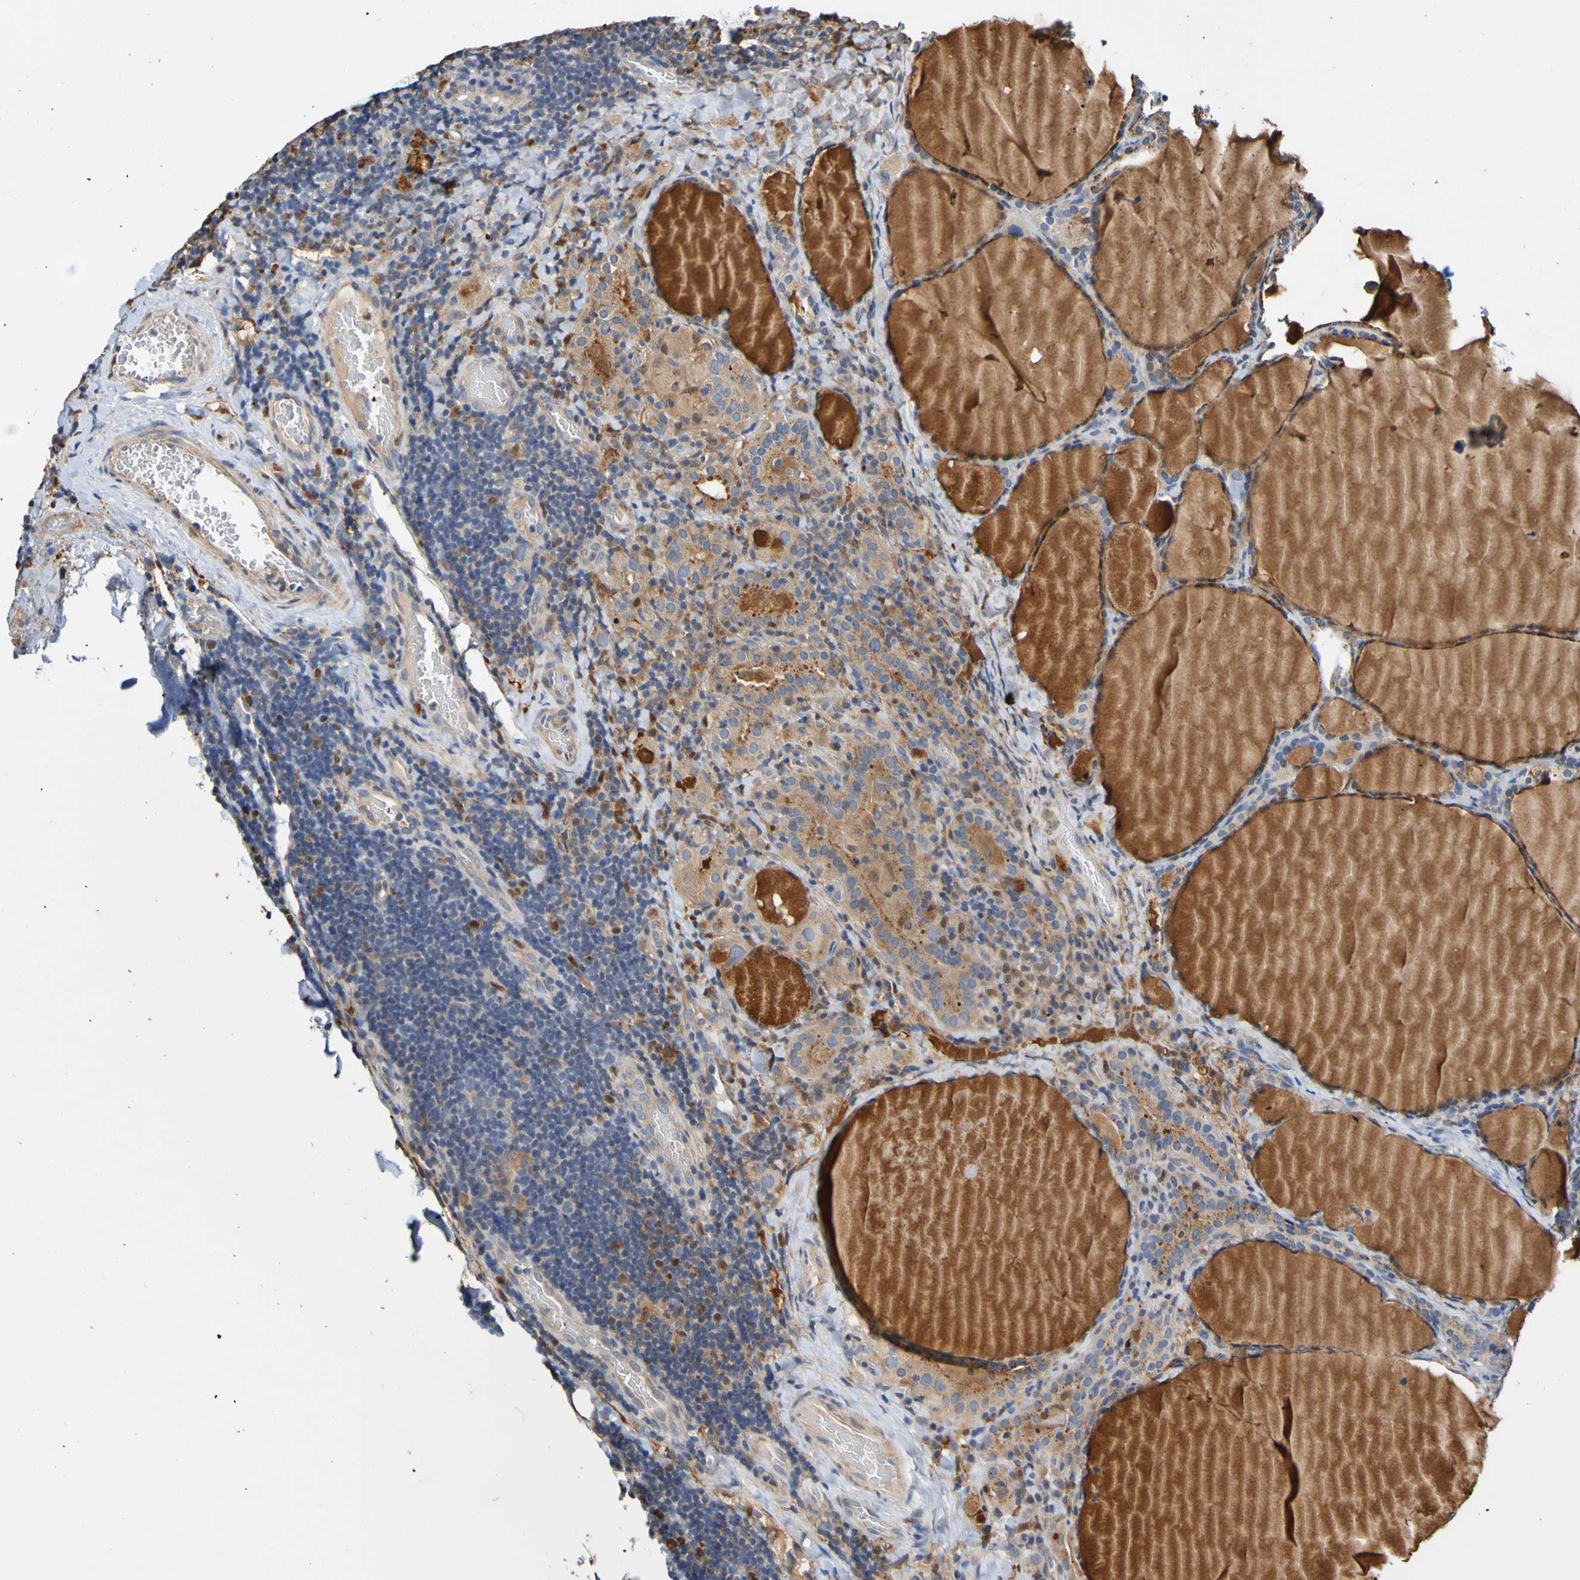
{"staining": {"intensity": "moderate", "quantity": ">75%", "location": "cytoplasmic/membranous"}, "tissue": "thyroid cancer", "cell_type": "Tumor cells", "image_type": "cancer", "snomed": [{"axis": "morphology", "description": "Papillary adenocarcinoma, NOS"}, {"axis": "topography", "description": "Thyroid gland"}], "caption": "Protein analysis of thyroid papillary adenocarcinoma tissue shows moderate cytoplasmic/membranous positivity in approximately >75% of tumor cells.", "gene": "METAP2", "patient": {"sex": "female", "age": 42}}